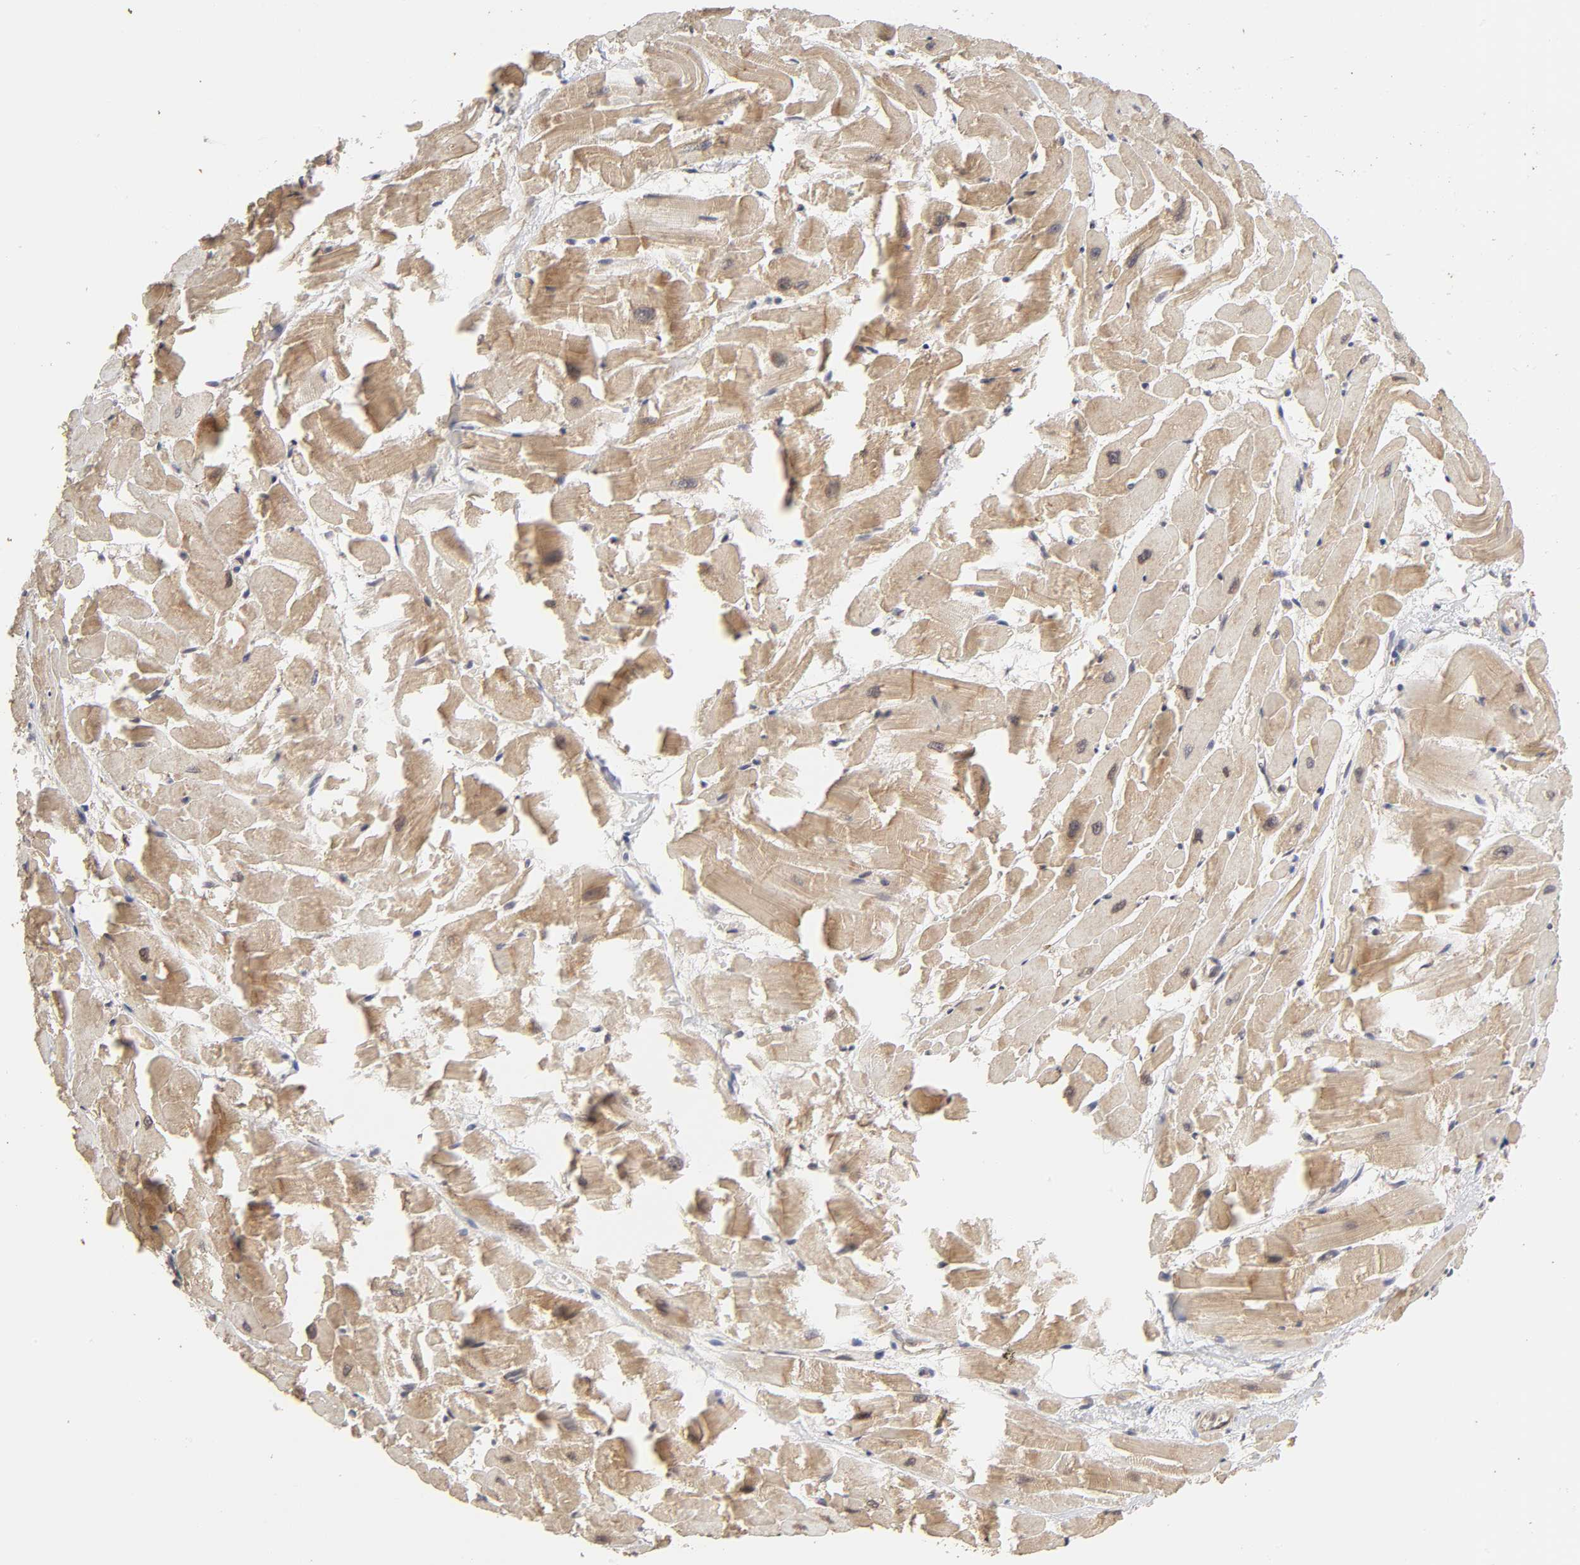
{"staining": {"intensity": "moderate", "quantity": ">75%", "location": "cytoplasmic/membranous"}, "tissue": "heart muscle", "cell_type": "Cardiomyocytes", "image_type": "normal", "snomed": [{"axis": "morphology", "description": "Normal tissue, NOS"}, {"axis": "topography", "description": "Heart"}], "caption": "Benign heart muscle was stained to show a protein in brown. There is medium levels of moderate cytoplasmic/membranous expression in about >75% of cardiomyocytes.", "gene": "MAPK1", "patient": {"sex": "female", "age": 19}}